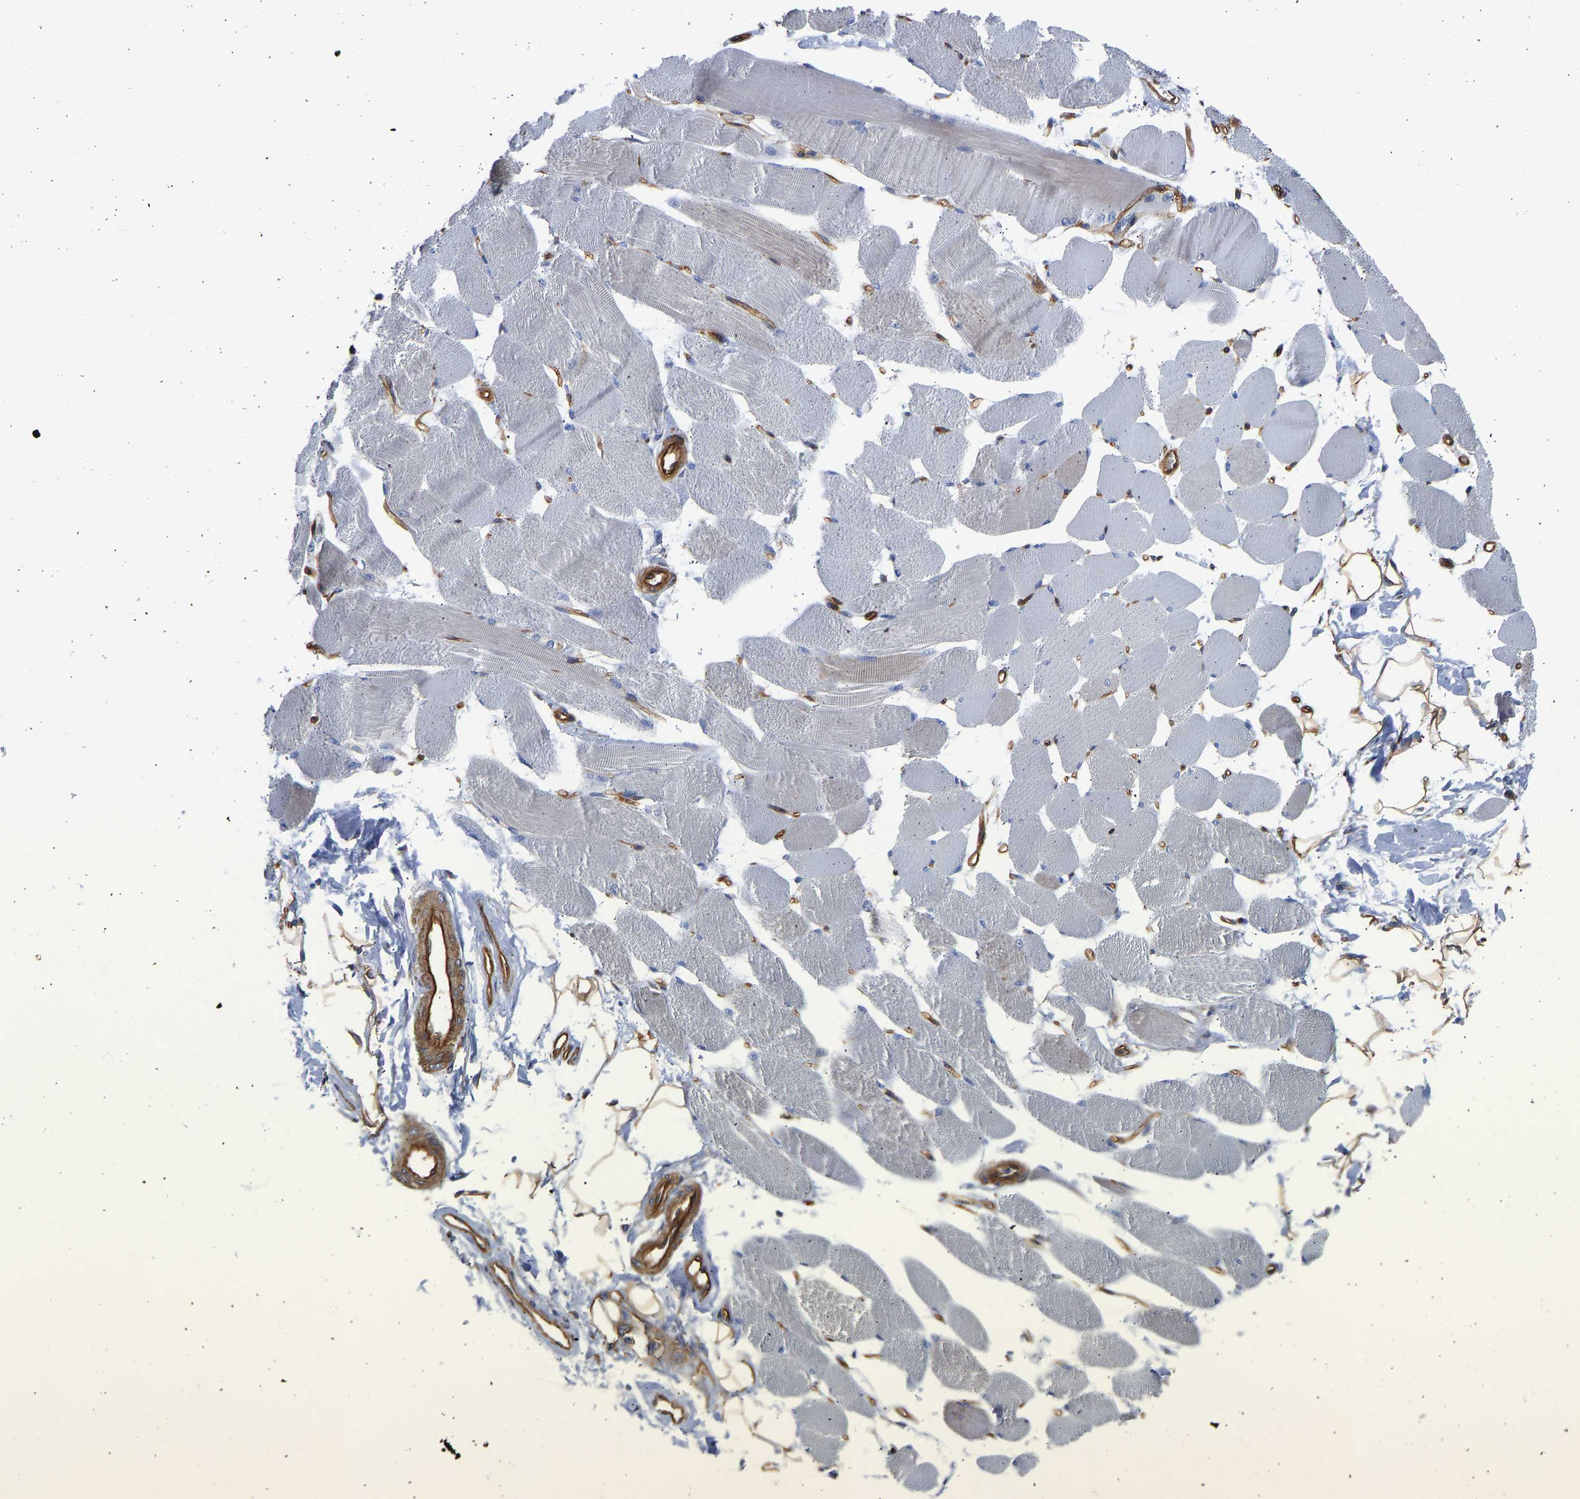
{"staining": {"intensity": "weak", "quantity": "<25%", "location": "cytoplasmic/membranous"}, "tissue": "skeletal muscle", "cell_type": "Myocytes", "image_type": "normal", "snomed": [{"axis": "morphology", "description": "Normal tissue, NOS"}, {"axis": "topography", "description": "Skeletal muscle"}, {"axis": "topography", "description": "Peripheral nerve tissue"}], "caption": "Immunohistochemistry of unremarkable human skeletal muscle displays no staining in myocytes.", "gene": "MYO1C", "patient": {"sex": "female", "age": 84}}